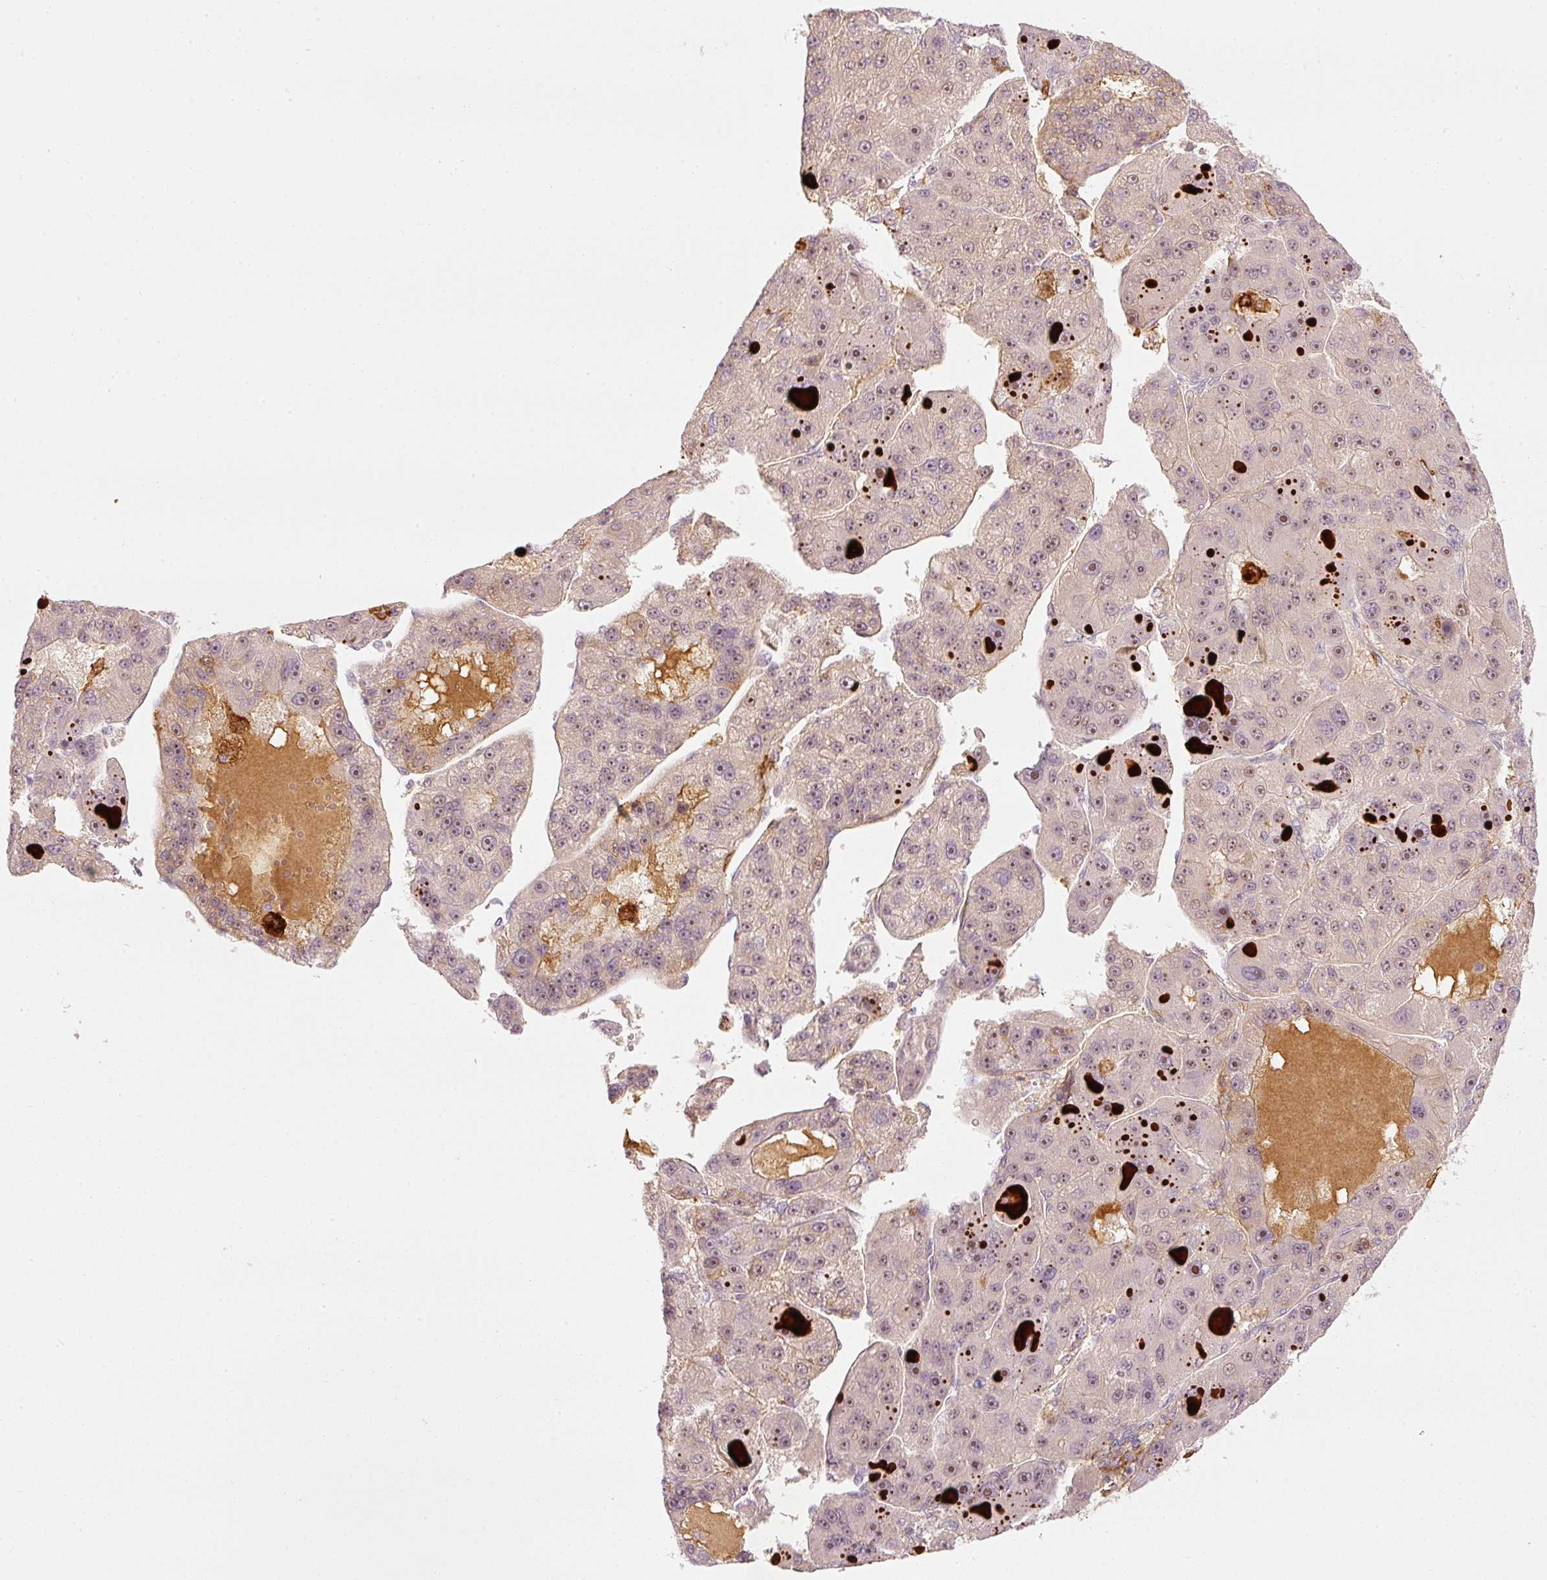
{"staining": {"intensity": "weak", "quantity": "25%-75%", "location": "cytoplasmic/membranous,nuclear"}, "tissue": "liver cancer", "cell_type": "Tumor cells", "image_type": "cancer", "snomed": [{"axis": "morphology", "description": "Carcinoma, Hepatocellular, NOS"}, {"axis": "topography", "description": "Liver"}], "caption": "Immunohistochemical staining of hepatocellular carcinoma (liver) displays weak cytoplasmic/membranous and nuclear protein expression in approximately 25%-75% of tumor cells.", "gene": "VCAM1", "patient": {"sex": "male", "age": 76}}